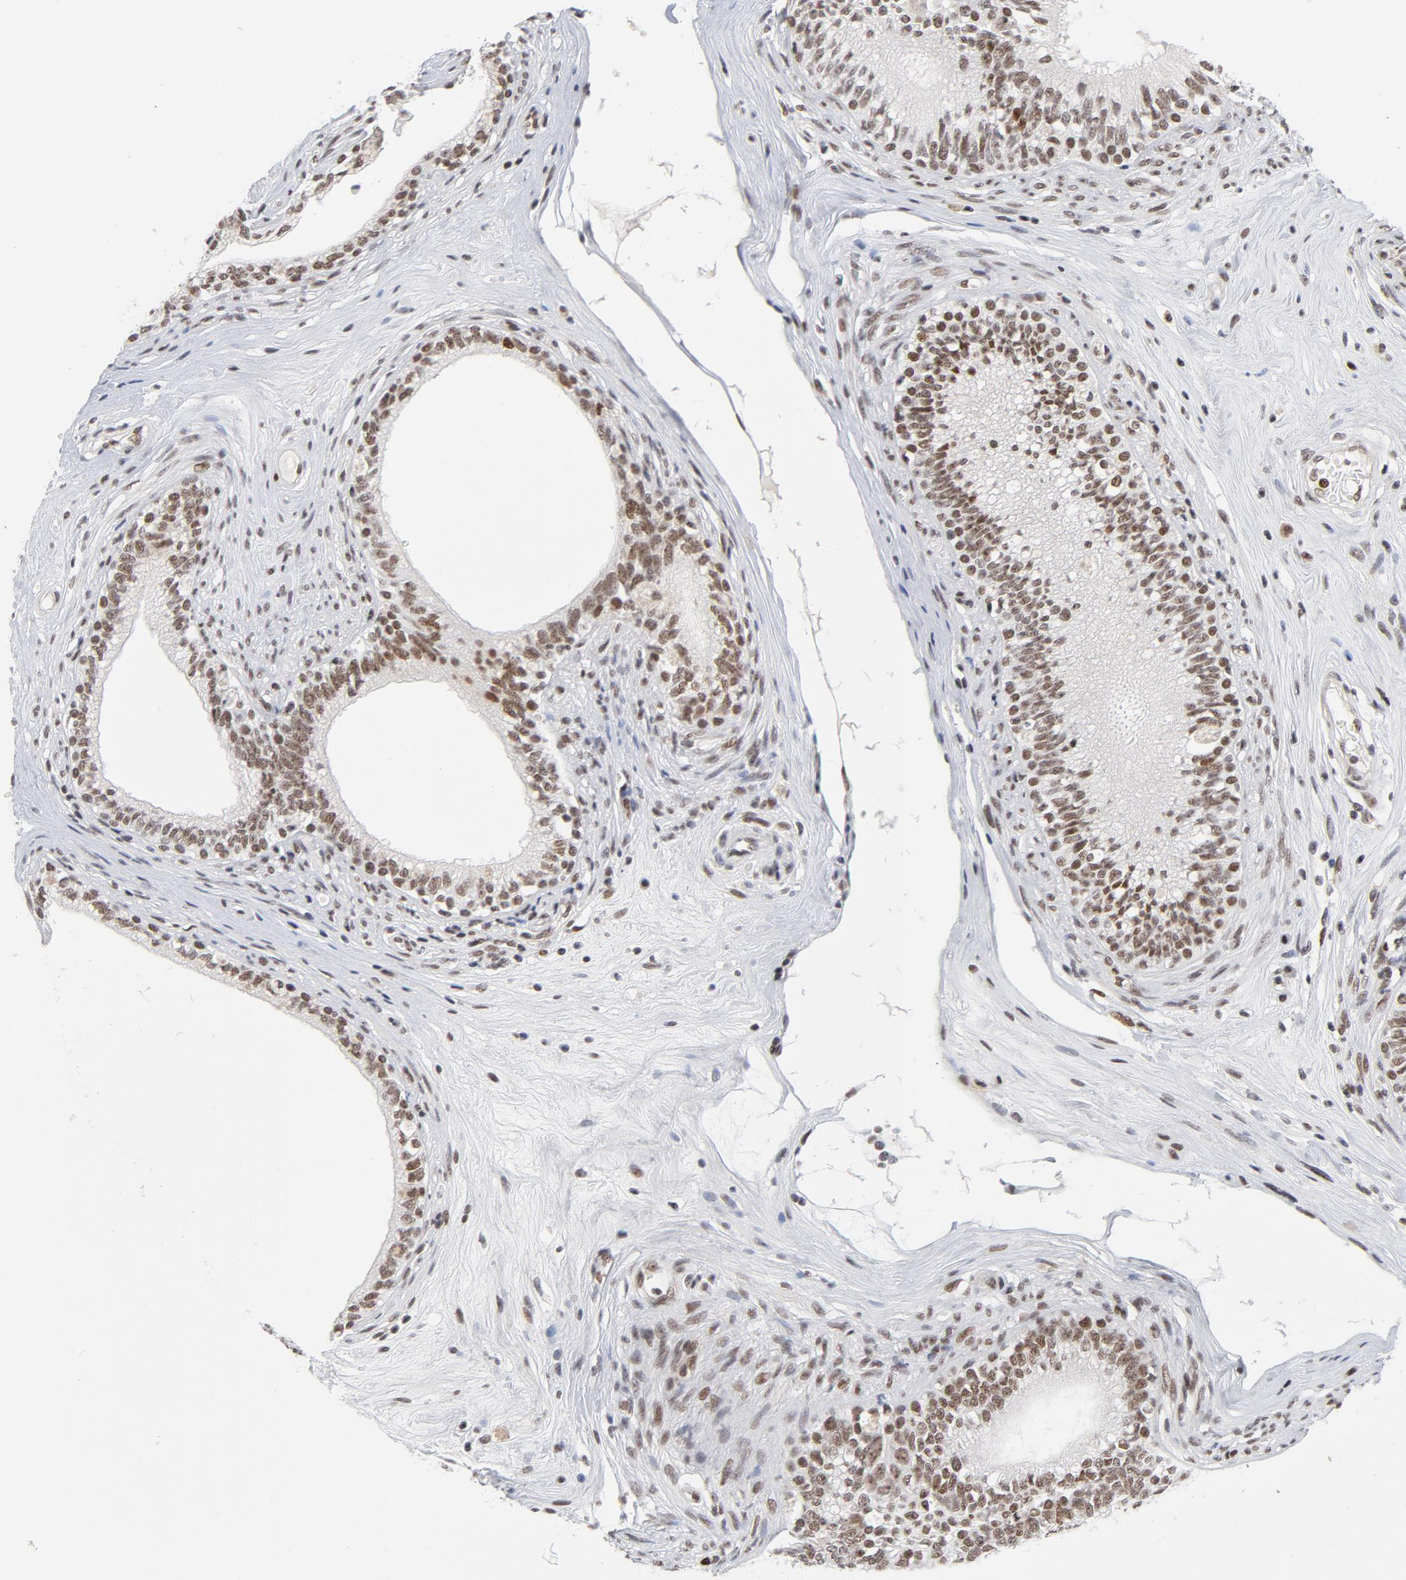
{"staining": {"intensity": "weak", "quantity": "25%-75%", "location": "nuclear"}, "tissue": "epididymis", "cell_type": "Glandular cells", "image_type": "normal", "snomed": [{"axis": "morphology", "description": "Normal tissue, NOS"}, {"axis": "morphology", "description": "Inflammation, NOS"}, {"axis": "topography", "description": "Epididymis"}], "caption": "Epididymis stained for a protein (brown) reveals weak nuclear positive expression in about 25%-75% of glandular cells.", "gene": "RFC4", "patient": {"sex": "male", "age": 84}}